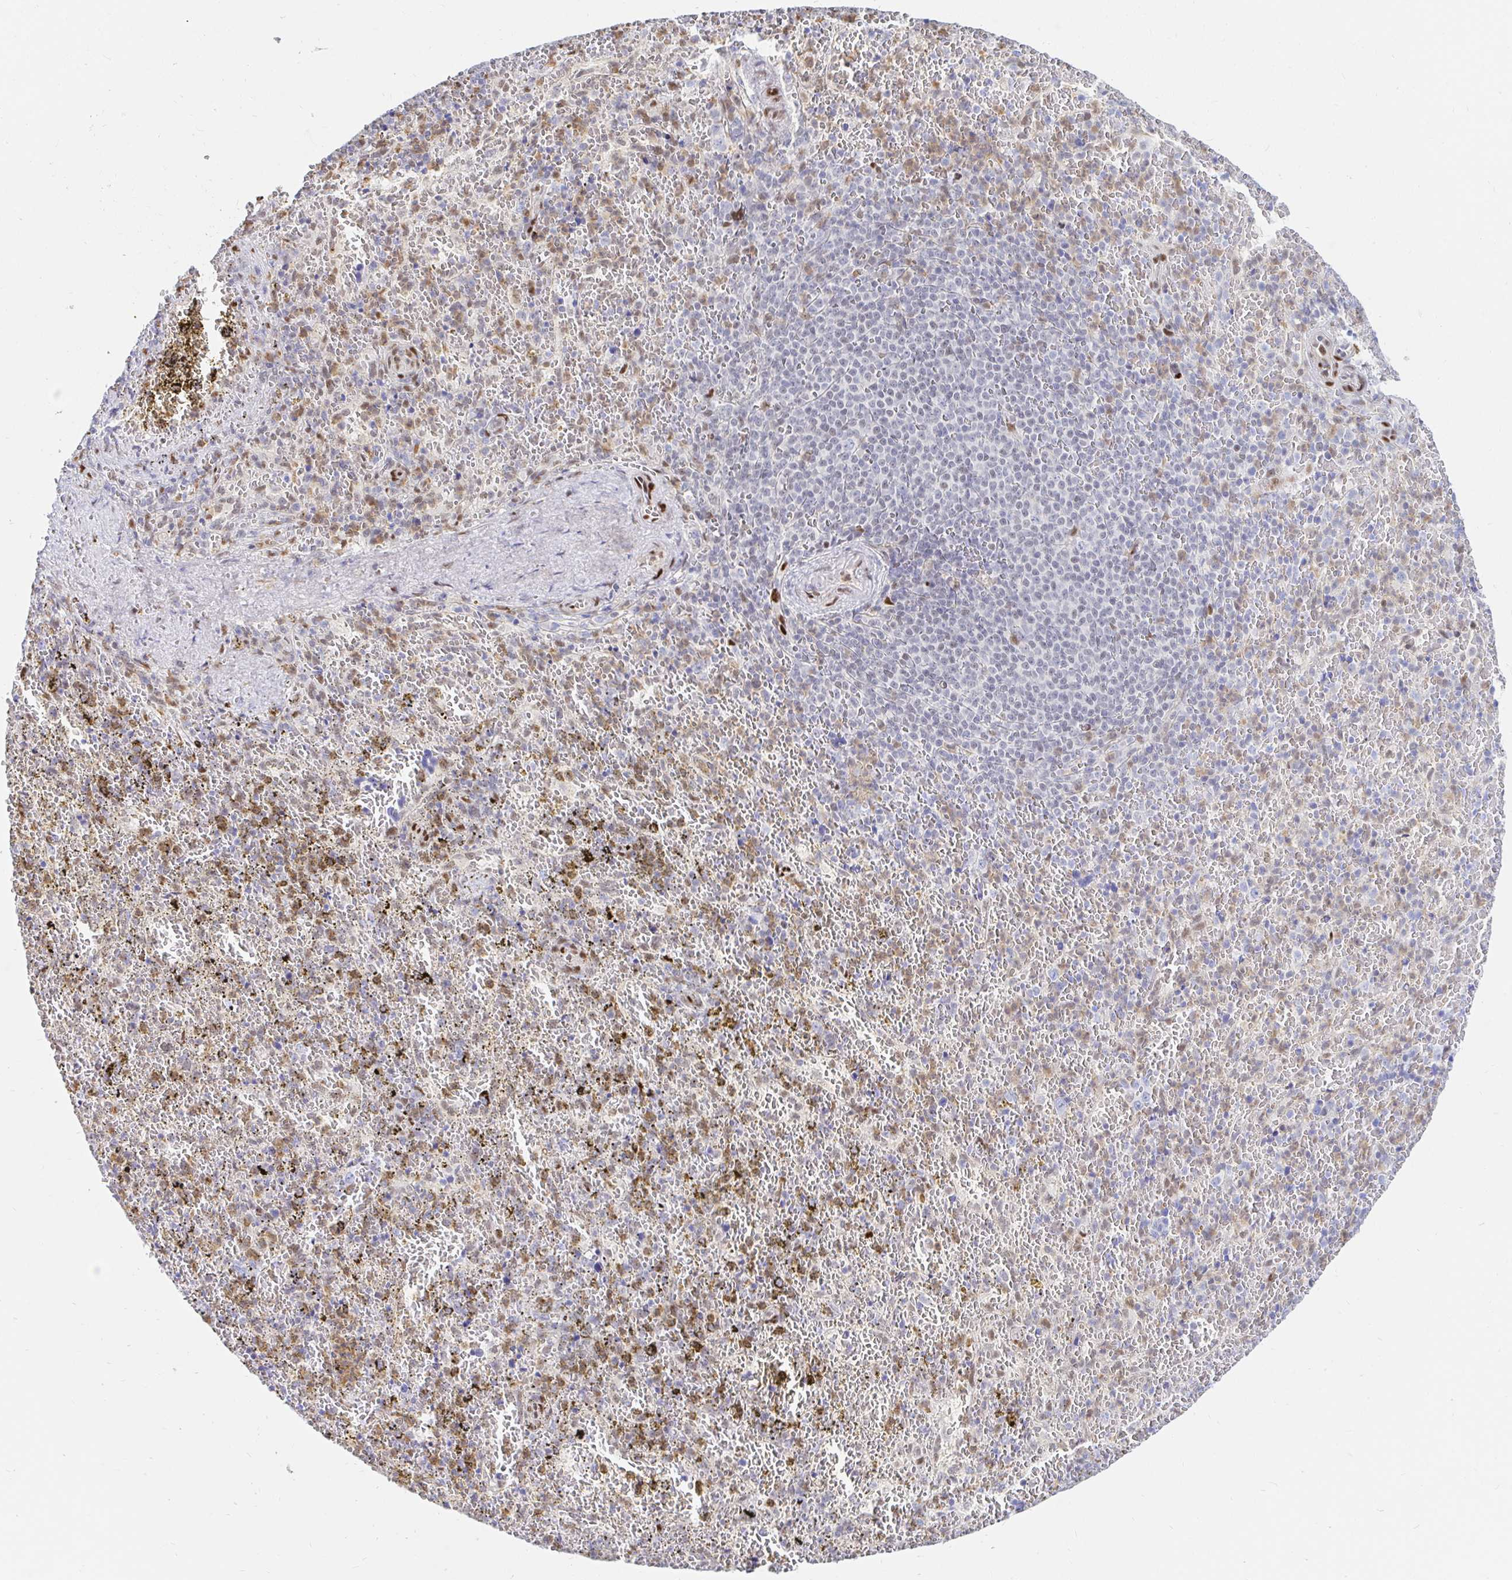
{"staining": {"intensity": "moderate", "quantity": "<25%", "location": "cytoplasmic/membranous"}, "tissue": "spleen", "cell_type": "Cells in red pulp", "image_type": "normal", "snomed": [{"axis": "morphology", "description": "Normal tissue, NOS"}, {"axis": "topography", "description": "Spleen"}], "caption": "Brown immunohistochemical staining in normal human spleen shows moderate cytoplasmic/membranous staining in about <25% of cells in red pulp. (Stains: DAB (3,3'-diaminobenzidine) in brown, nuclei in blue, Microscopy: brightfield microscopy at high magnification).", "gene": "HINFP", "patient": {"sex": "female", "age": 50}}